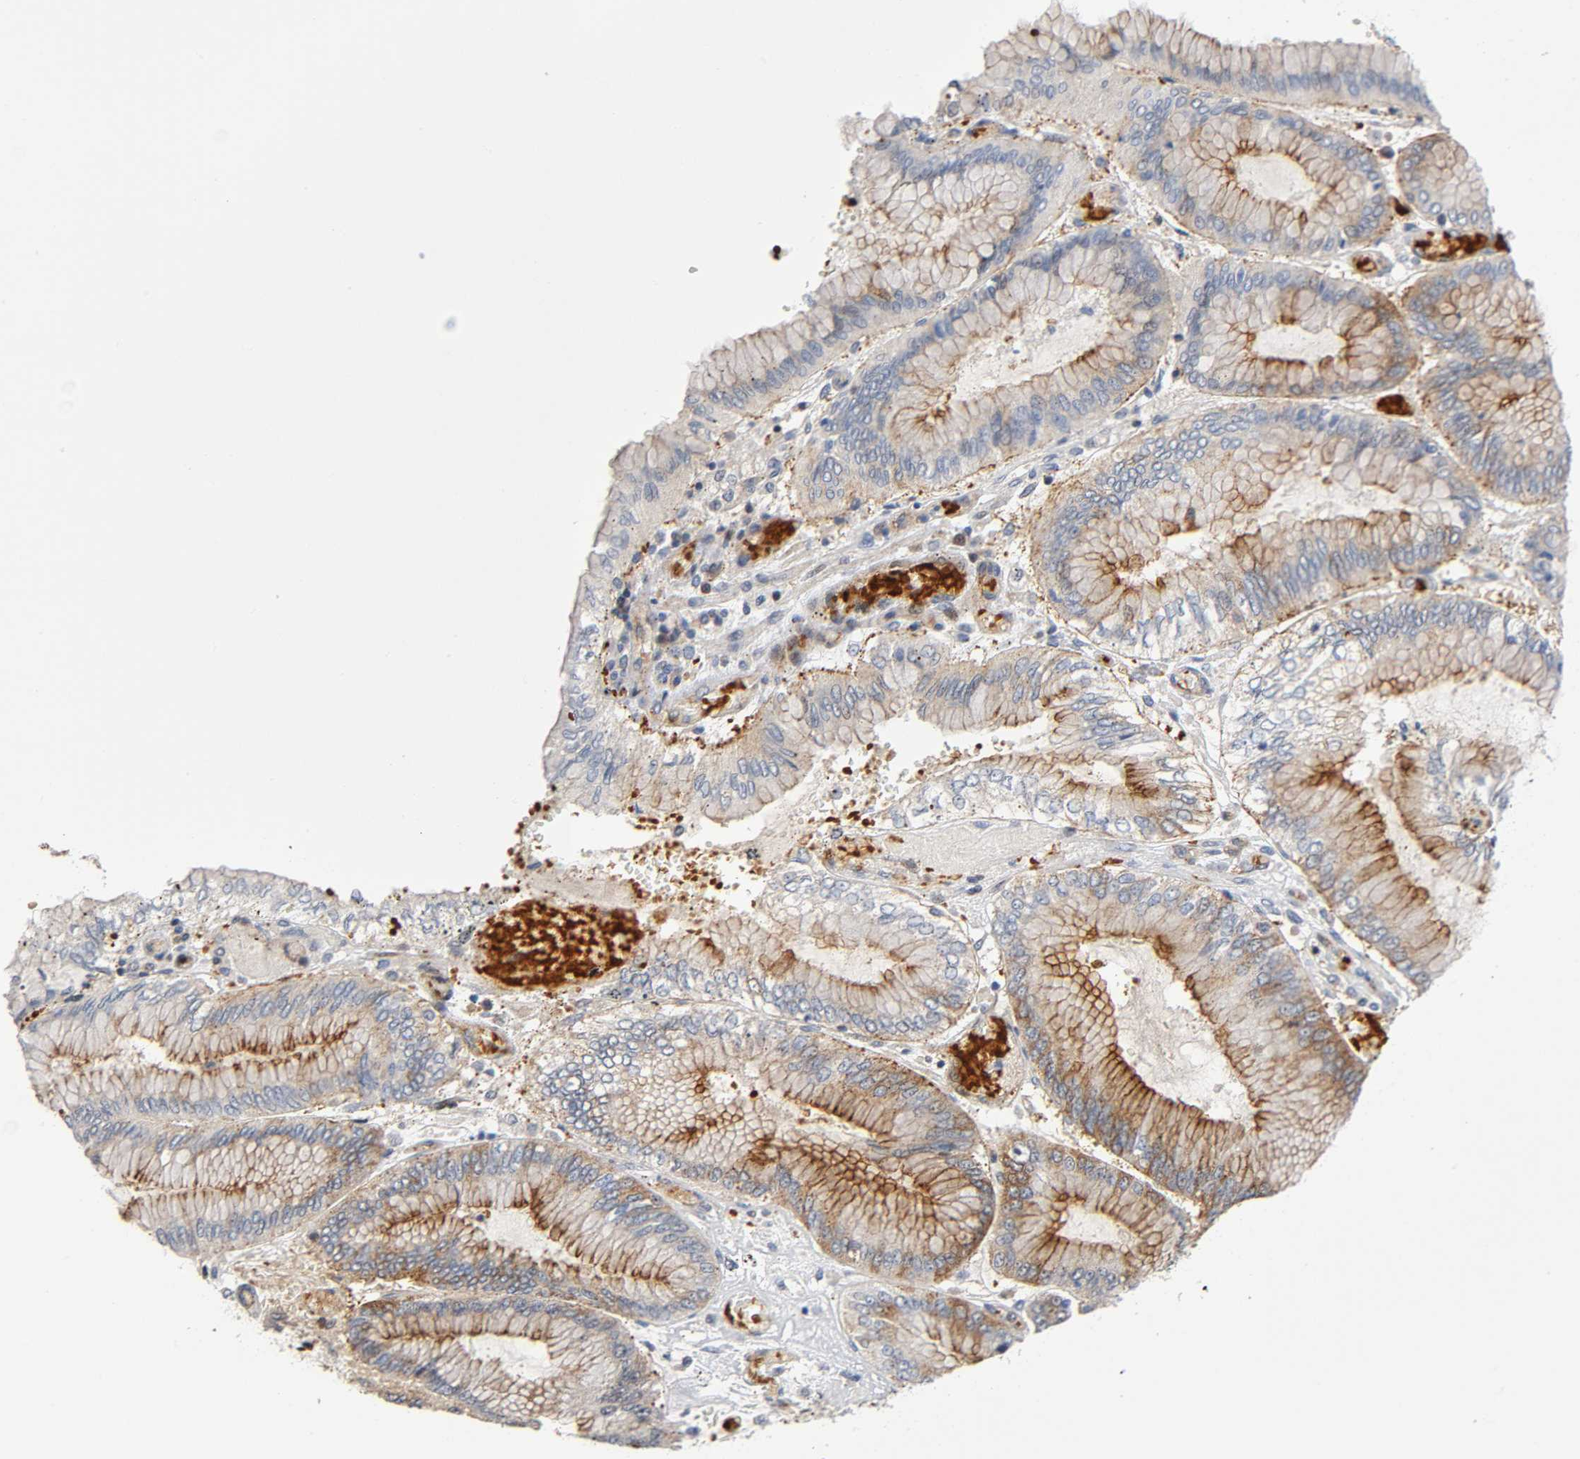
{"staining": {"intensity": "moderate", "quantity": "25%-75%", "location": "cytoplasmic/membranous"}, "tissue": "stomach cancer", "cell_type": "Tumor cells", "image_type": "cancer", "snomed": [{"axis": "morphology", "description": "Normal tissue, NOS"}, {"axis": "morphology", "description": "Adenocarcinoma, NOS"}, {"axis": "topography", "description": "Stomach, upper"}, {"axis": "topography", "description": "Stomach"}], "caption": "A high-resolution micrograph shows IHC staining of stomach adenocarcinoma, which displays moderate cytoplasmic/membranous positivity in about 25%-75% of tumor cells.", "gene": "CD2AP", "patient": {"sex": "male", "age": 76}}